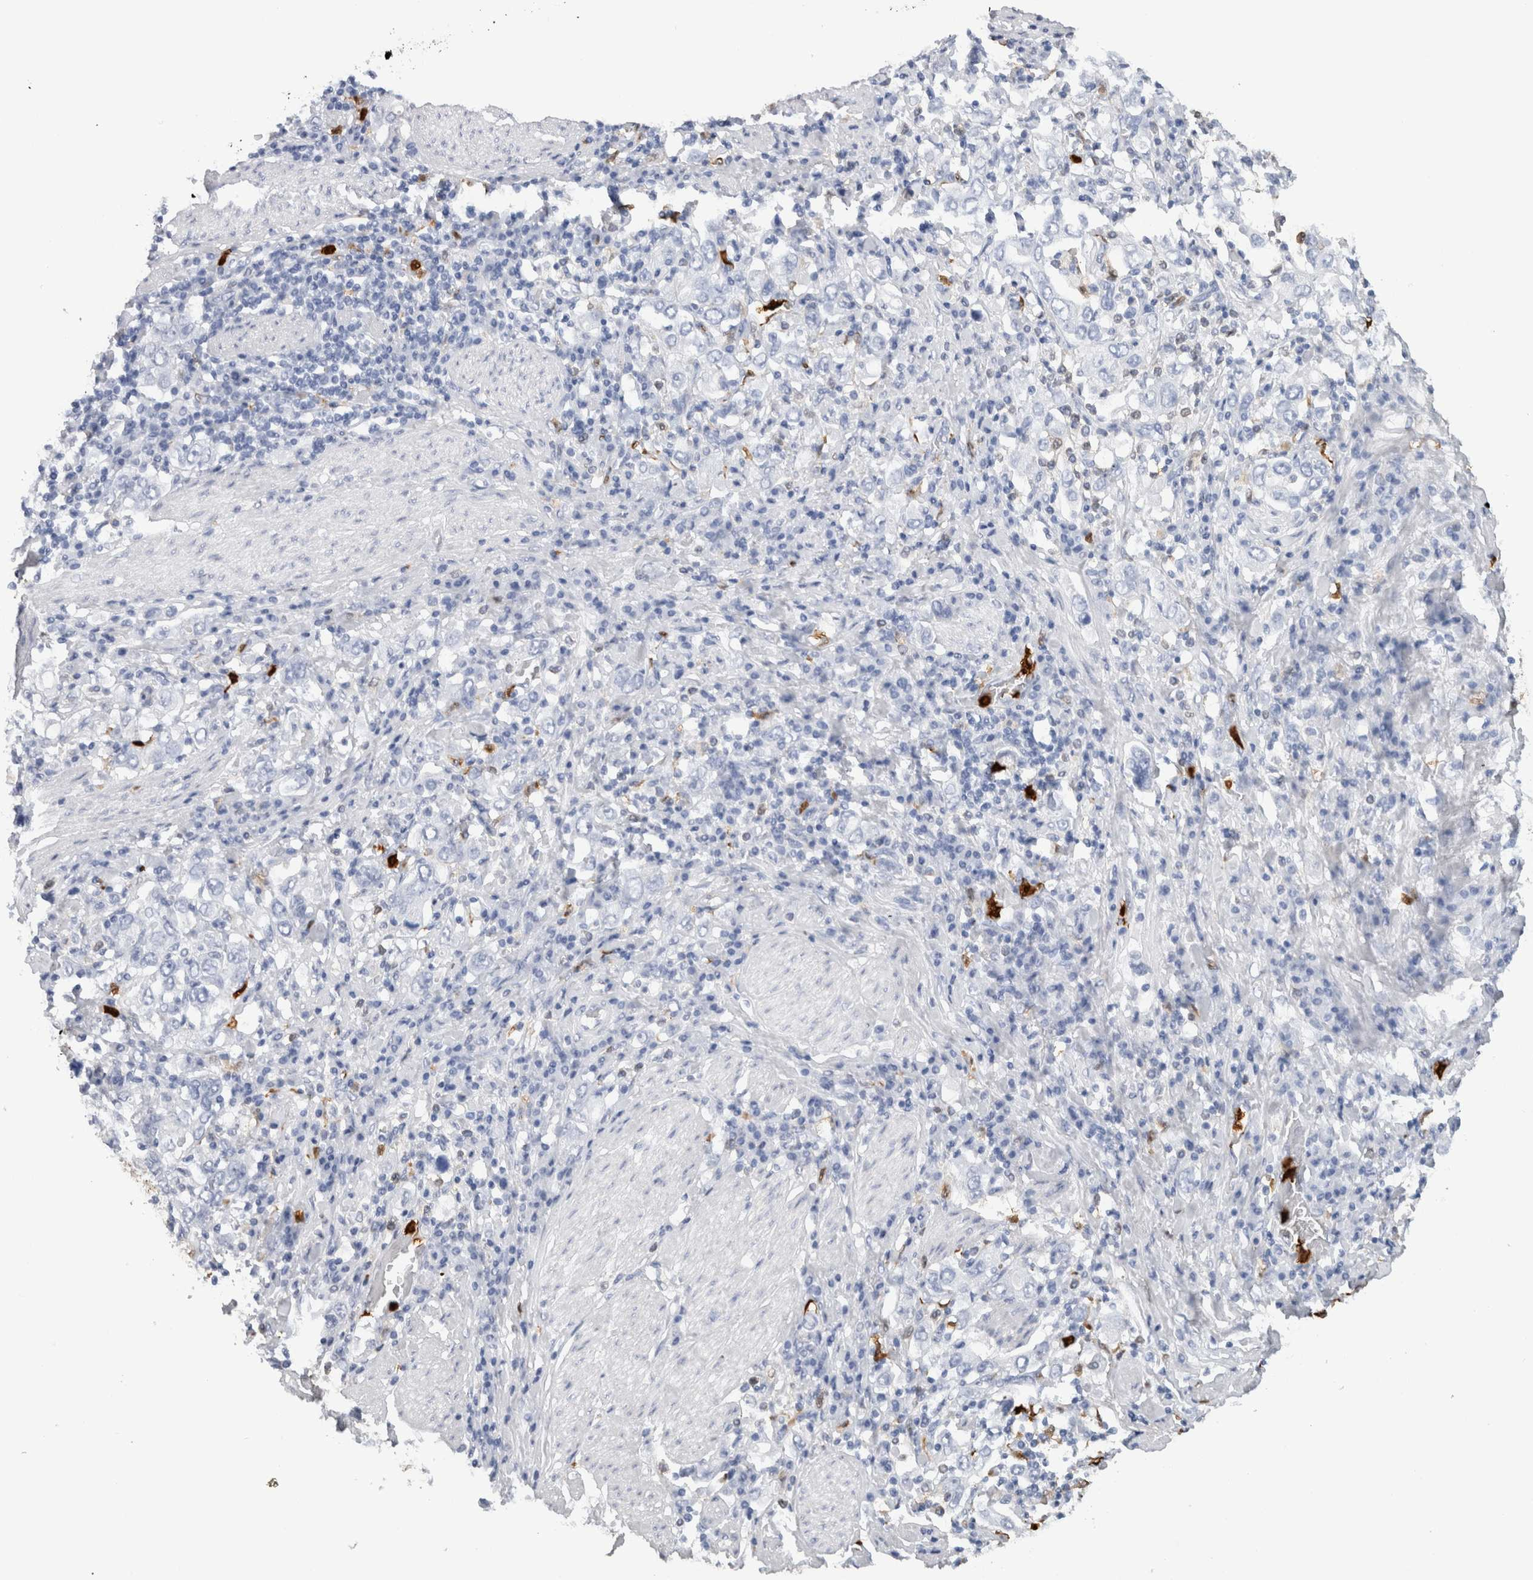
{"staining": {"intensity": "negative", "quantity": "none", "location": "none"}, "tissue": "stomach cancer", "cell_type": "Tumor cells", "image_type": "cancer", "snomed": [{"axis": "morphology", "description": "Adenocarcinoma, NOS"}, {"axis": "topography", "description": "Stomach, upper"}], "caption": "Tumor cells show no significant protein expression in stomach adenocarcinoma.", "gene": "S100A8", "patient": {"sex": "male", "age": 62}}